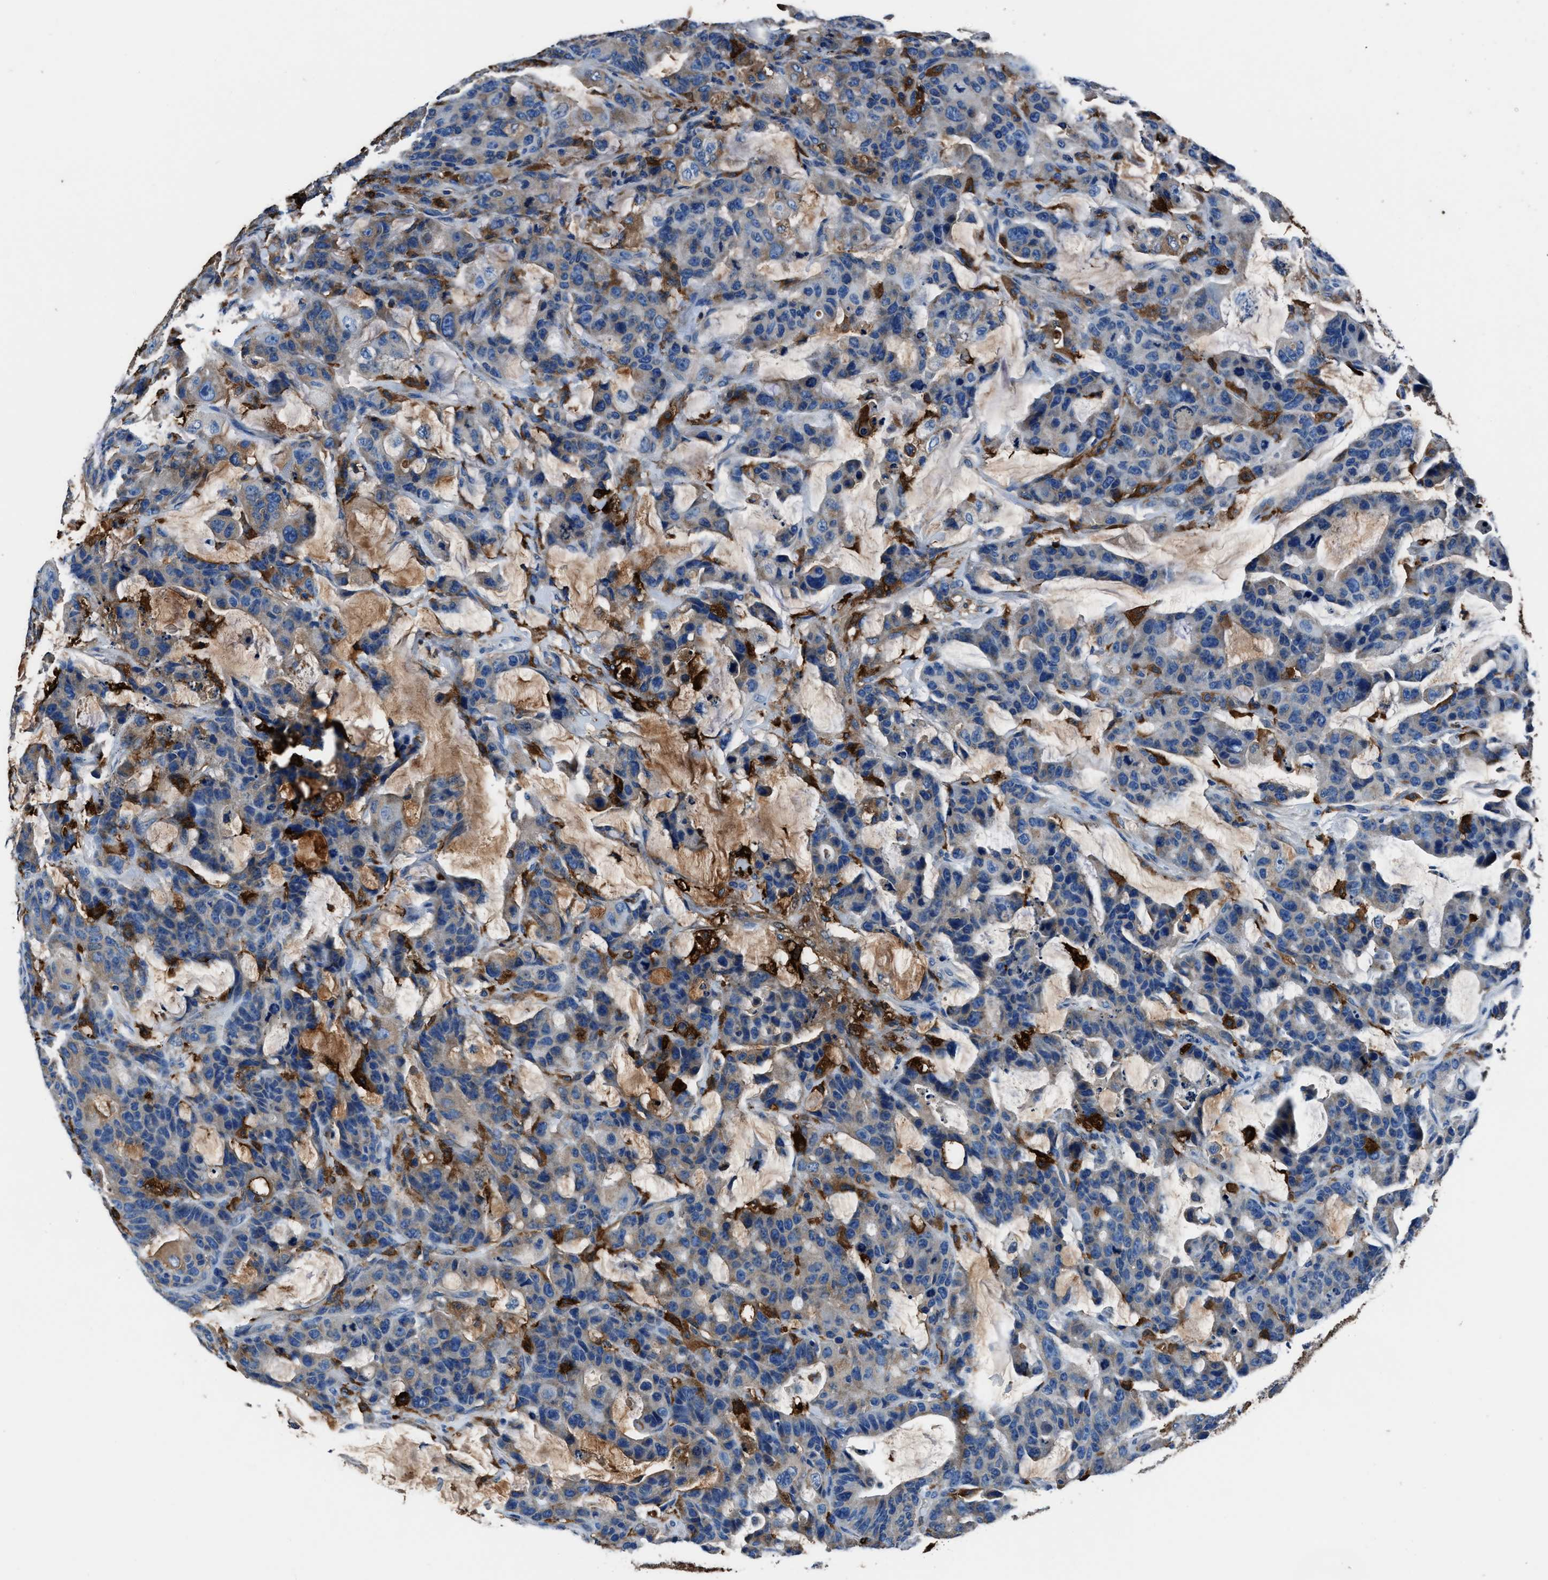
{"staining": {"intensity": "weak", "quantity": "<25%", "location": "cytoplasmic/membranous"}, "tissue": "colorectal cancer", "cell_type": "Tumor cells", "image_type": "cancer", "snomed": [{"axis": "morphology", "description": "Adenocarcinoma, NOS"}, {"axis": "topography", "description": "Colon"}], "caption": "Tumor cells show no significant protein staining in colorectal adenocarcinoma.", "gene": "FTL", "patient": {"sex": "male", "age": 76}}